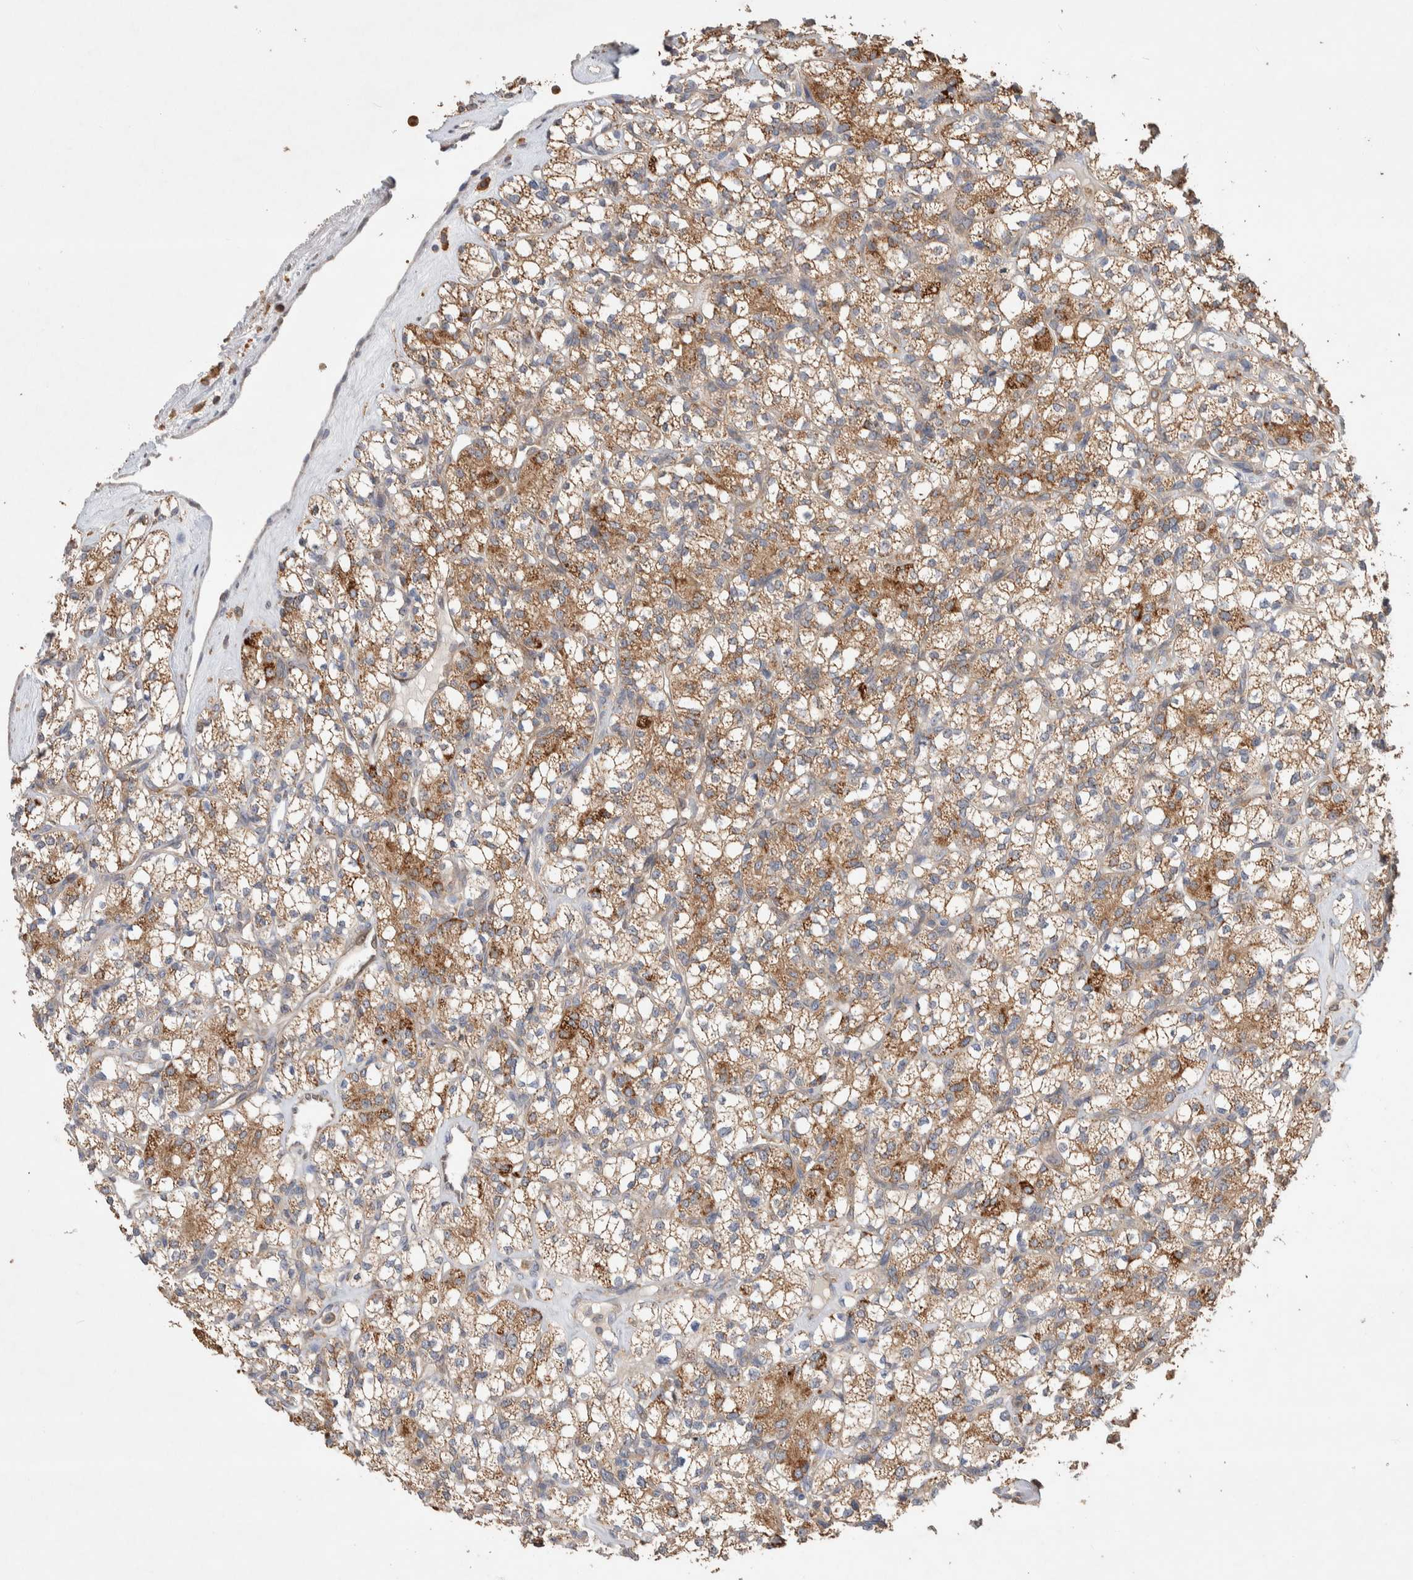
{"staining": {"intensity": "moderate", "quantity": ">75%", "location": "cytoplasmic/membranous"}, "tissue": "renal cancer", "cell_type": "Tumor cells", "image_type": "cancer", "snomed": [{"axis": "morphology", "description": "Adenocarcinoma, NOS"}, {"axis": "topography", "description": "Kidney"}], "caption": "There is medium levels of moderate cytoplasmic/membranous expression in tumor cells of renal cancer (adenocarcinoma), as demonstrated by immunohistochemical staining (brown color).", "gene": "DEPTOR", "patient": {"sex": "male", "age": 77}}